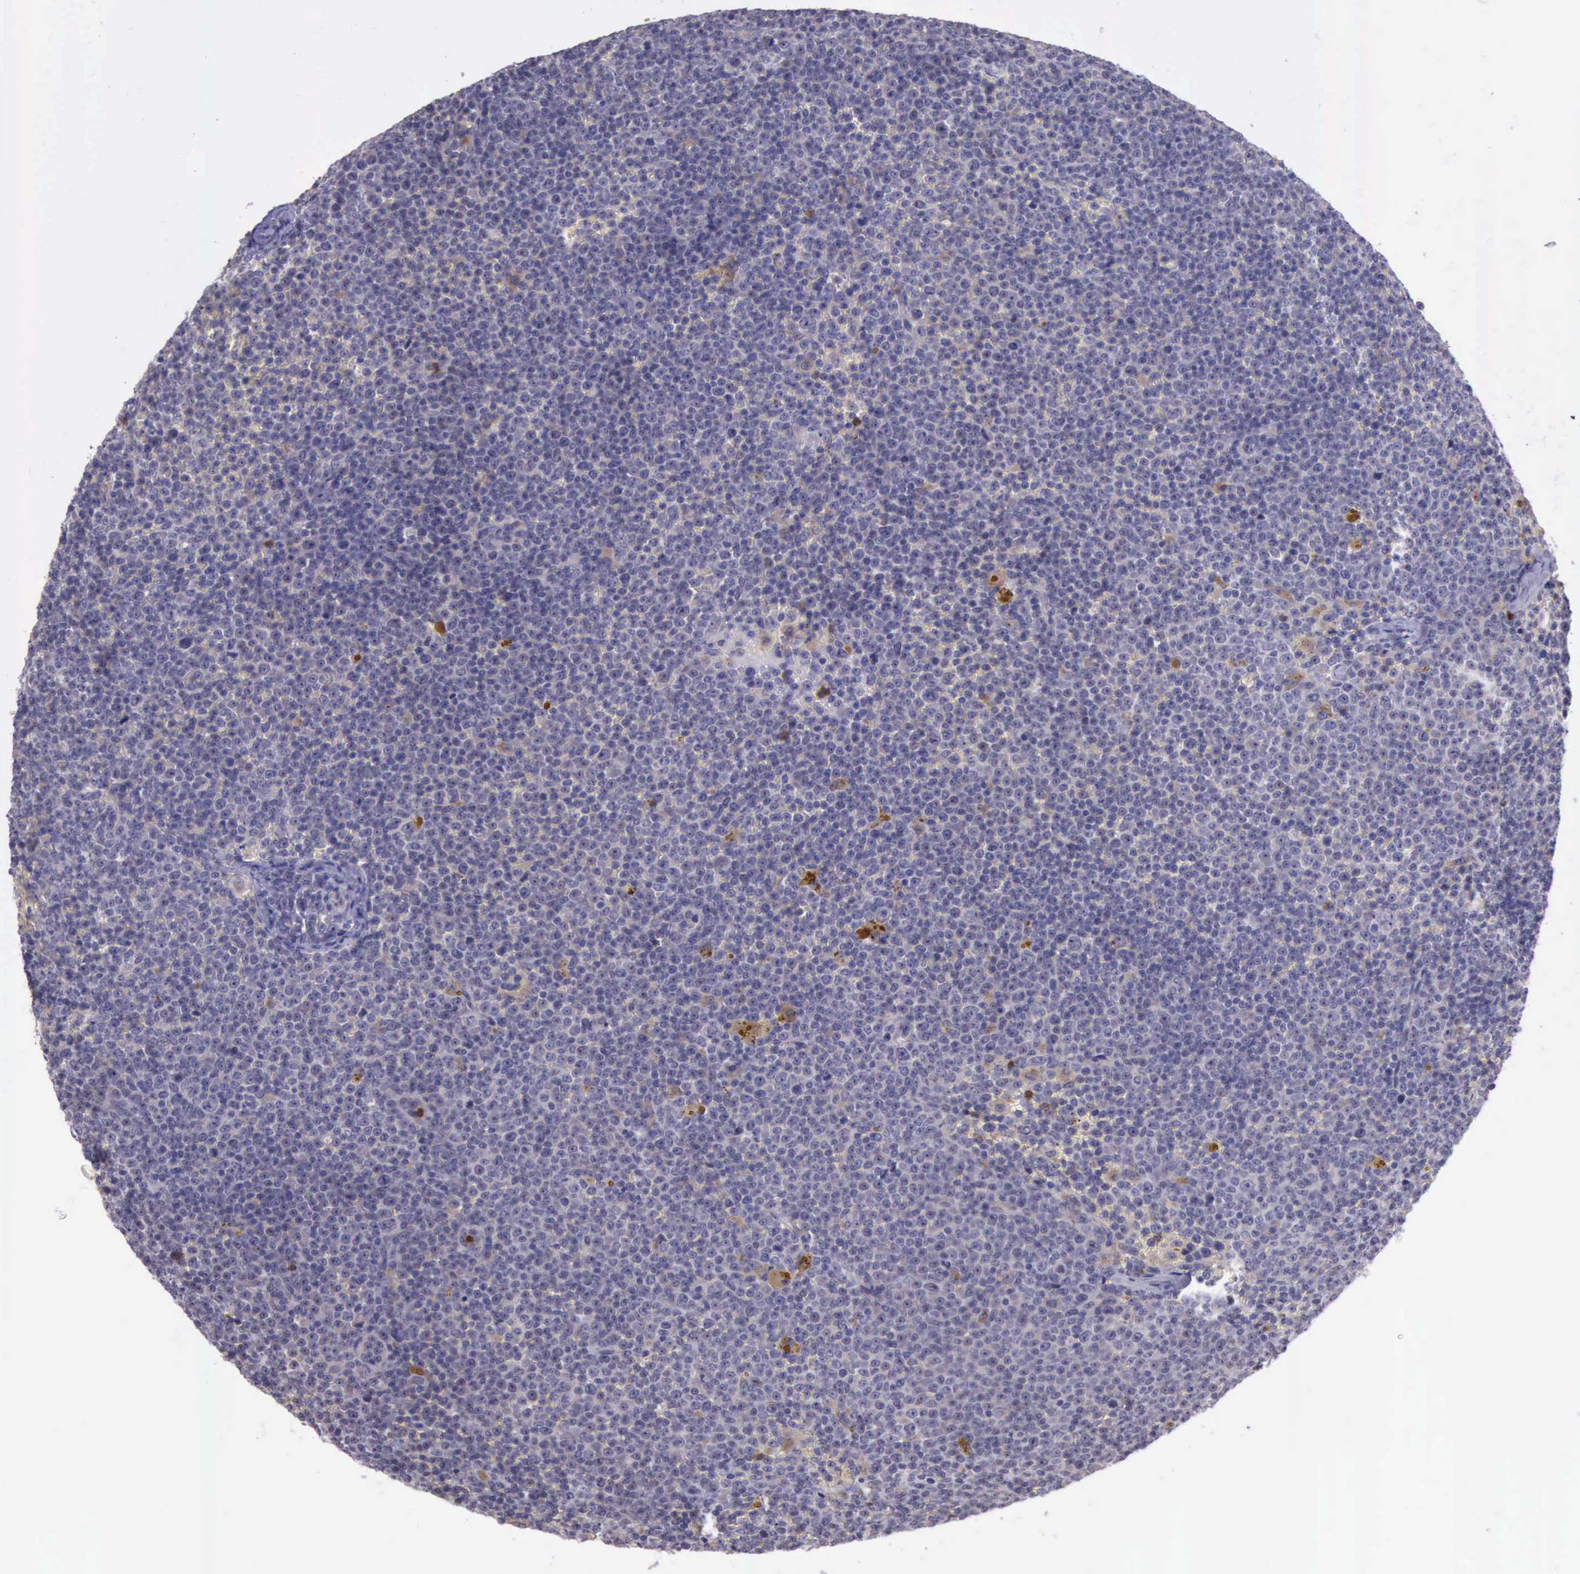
{"staining": {"intensity": "negative", "quantity": "none", "location": "none"}, "tissue": "lymphoma", "cell_type": "Tumor cells", "image_type": "cancer", "snomed": [{"axis": "morphology", "description": "Malignant lymphoma, non-Hodgkin's type, Low grade"}, {"axis": "topography", "description": "Lymph node"}], "caption": "Immunohistochemistry micrograph of neoplastic tissue: human lymphoma stained with DAB (3,3'-diaminobenzidine) displays no significant protein staining in tumor cells.", "gene": "PLEK2", "patient": {"sex": "male", "age": 50}}